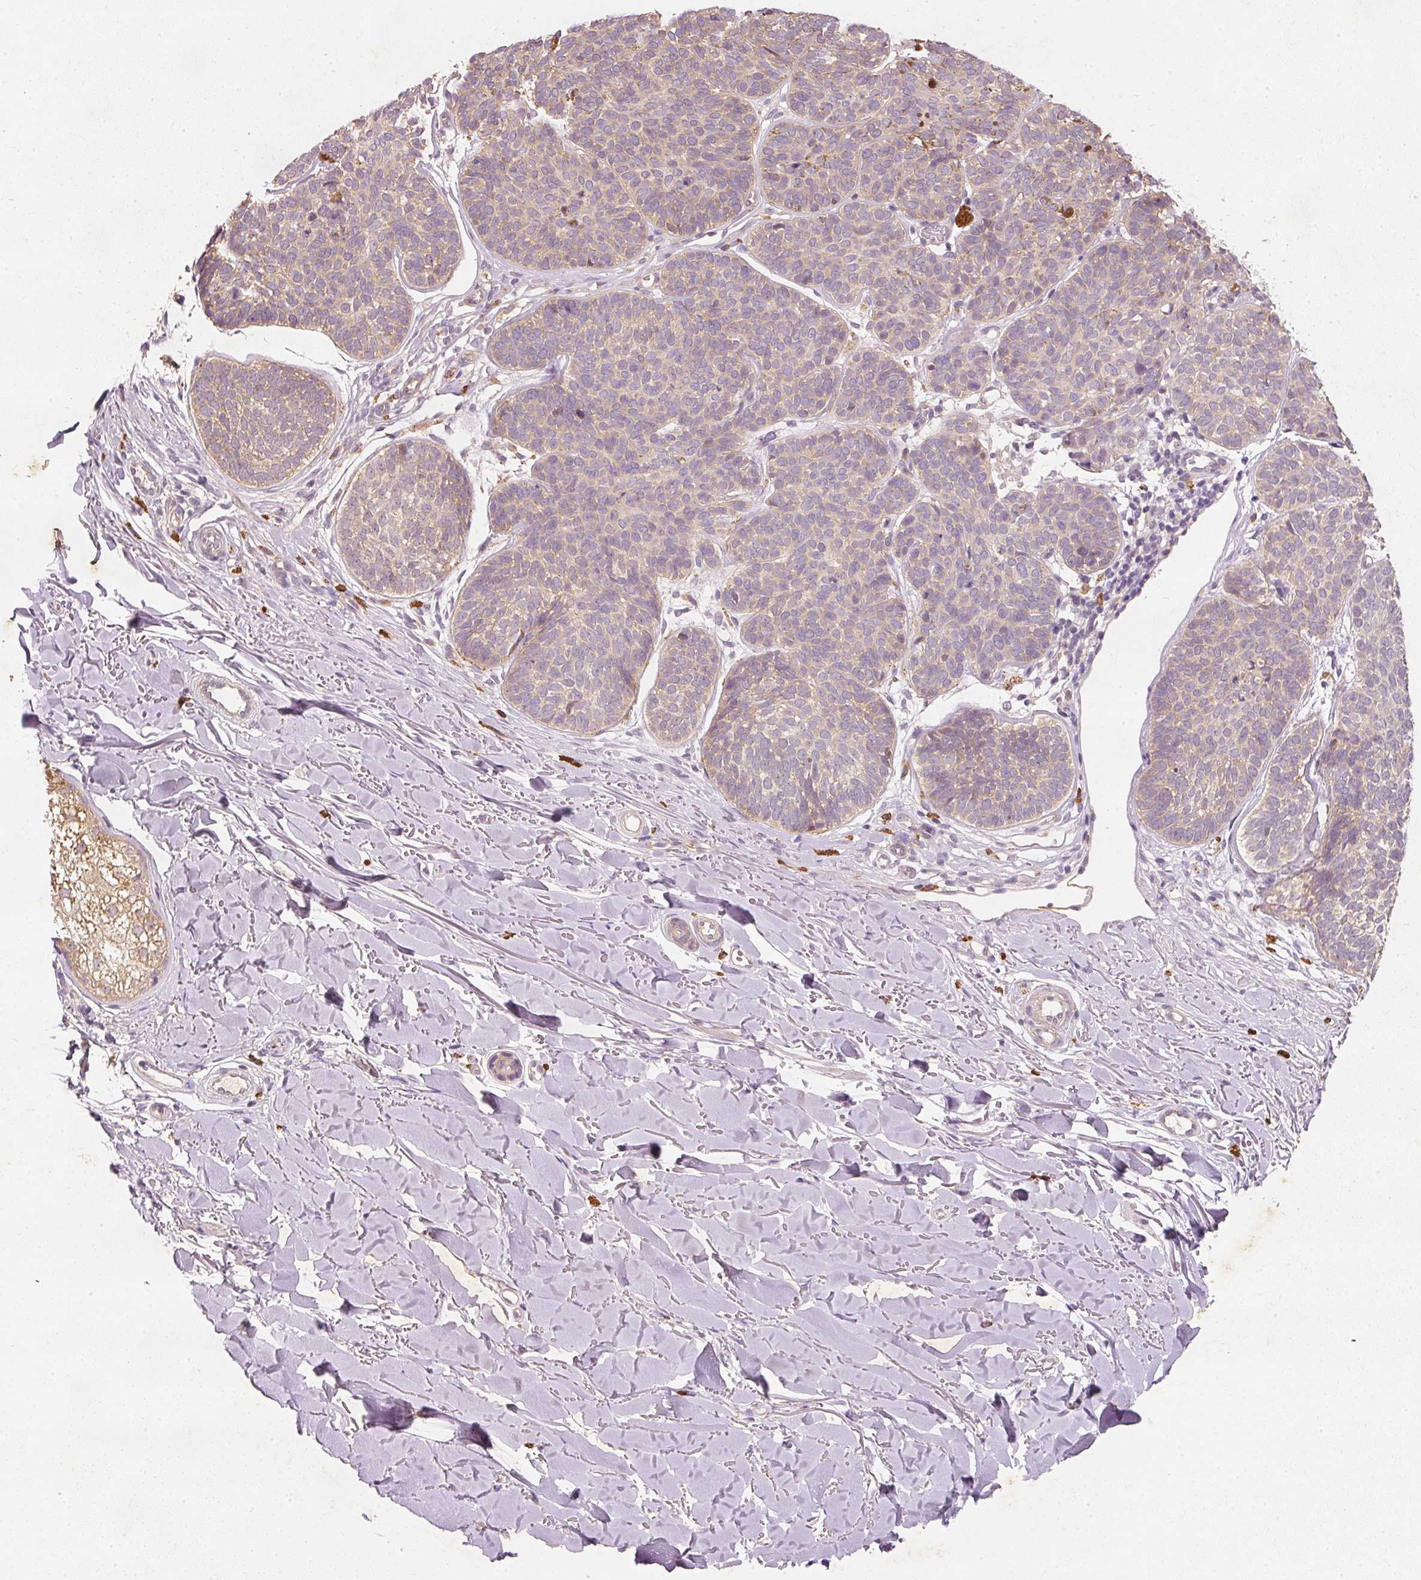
{"staining": {"intensity": "weak", "quantity": ">75%", "location": "cytoplasmic/membranous"}, "tissue": "skin cancer", "cell_type": "Tumor cells", "image_type": "cancer", "snomed": [{"axis": "morphology", "description": "Basal cell carcinoma"}, {"axis": "topography", "description": "Skin"}, {"axis": "topography", "description": "Skin of neck"}, {"axis": "topography", "description": "Skin of shoulder"}, {"axis": "topography", "description": "Skin of back"}], "caption": "The photomicrograph demonstrates immunohistochemical staining of basal cell carcinoma (skin). There is weak cytoplasmic/membranous expression is present in about >75% of tumor cells.", "gene": "RGL2", "patient": {"sex": "male", "age": 80}}